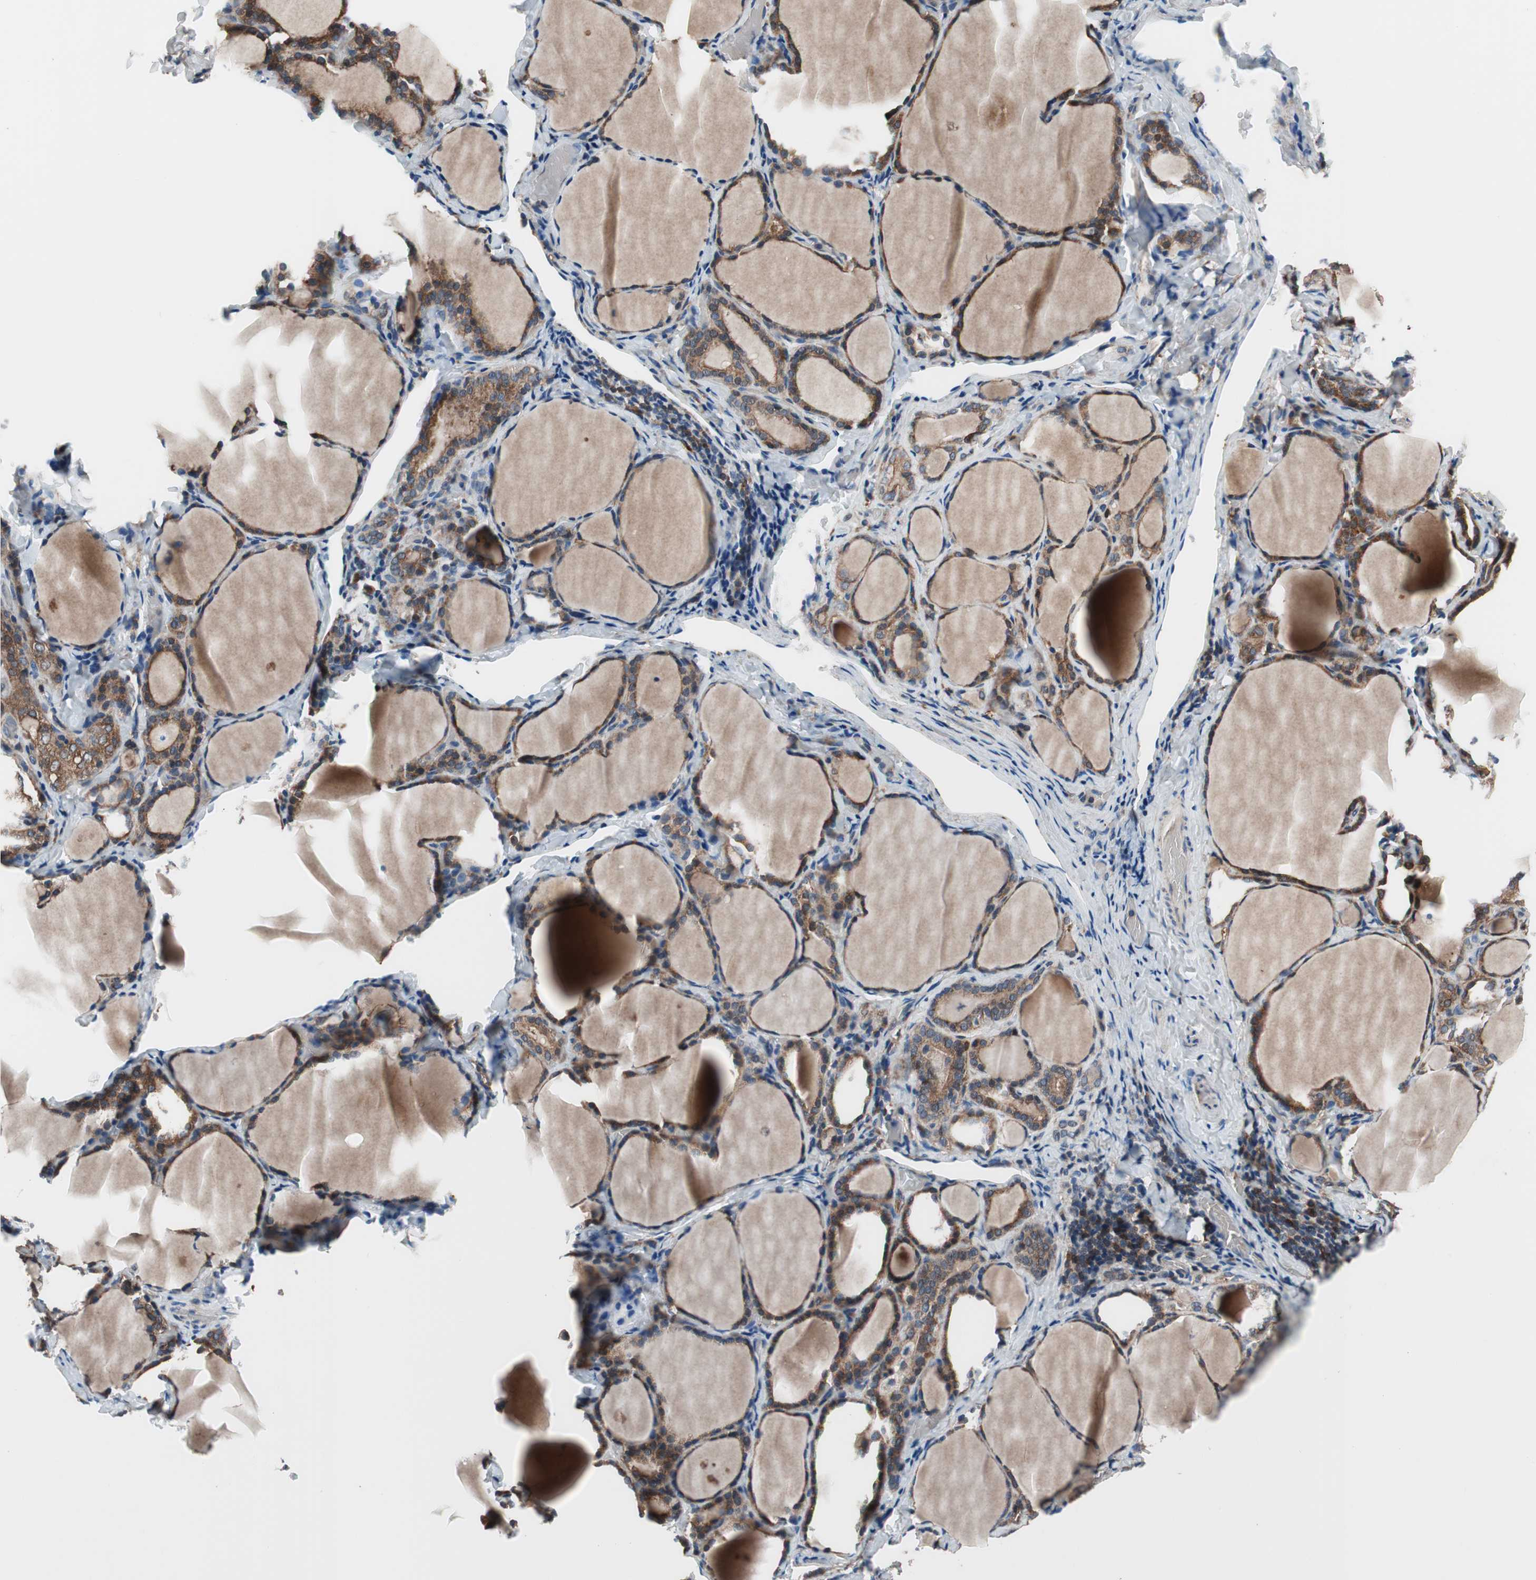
{"staining": {"intensity": "strong", "quantity": ">75%", "location": "cytoplasmic/membranous"}, "tissue": "thyroid gland", "cell_type": "Glandular cells", "image_type": "normal", "snomed": [{"axis": "morphology", "description": "Normal tissue, NOS"}, {"axis": "morphology", "description": "Carcinoma, NOS"}, {"axis": "topography", "description": "Thyroid gland"}], "caption": "A brown stain labels strong cytoplasmic/membranous expression of a protein in glandular cells of benign thyroid gland. The protein of interest is shown in brown color, while the nuclei are stained blue.", "gene": "PRDX2", "patient": {"sex": "female", "age": 86}}